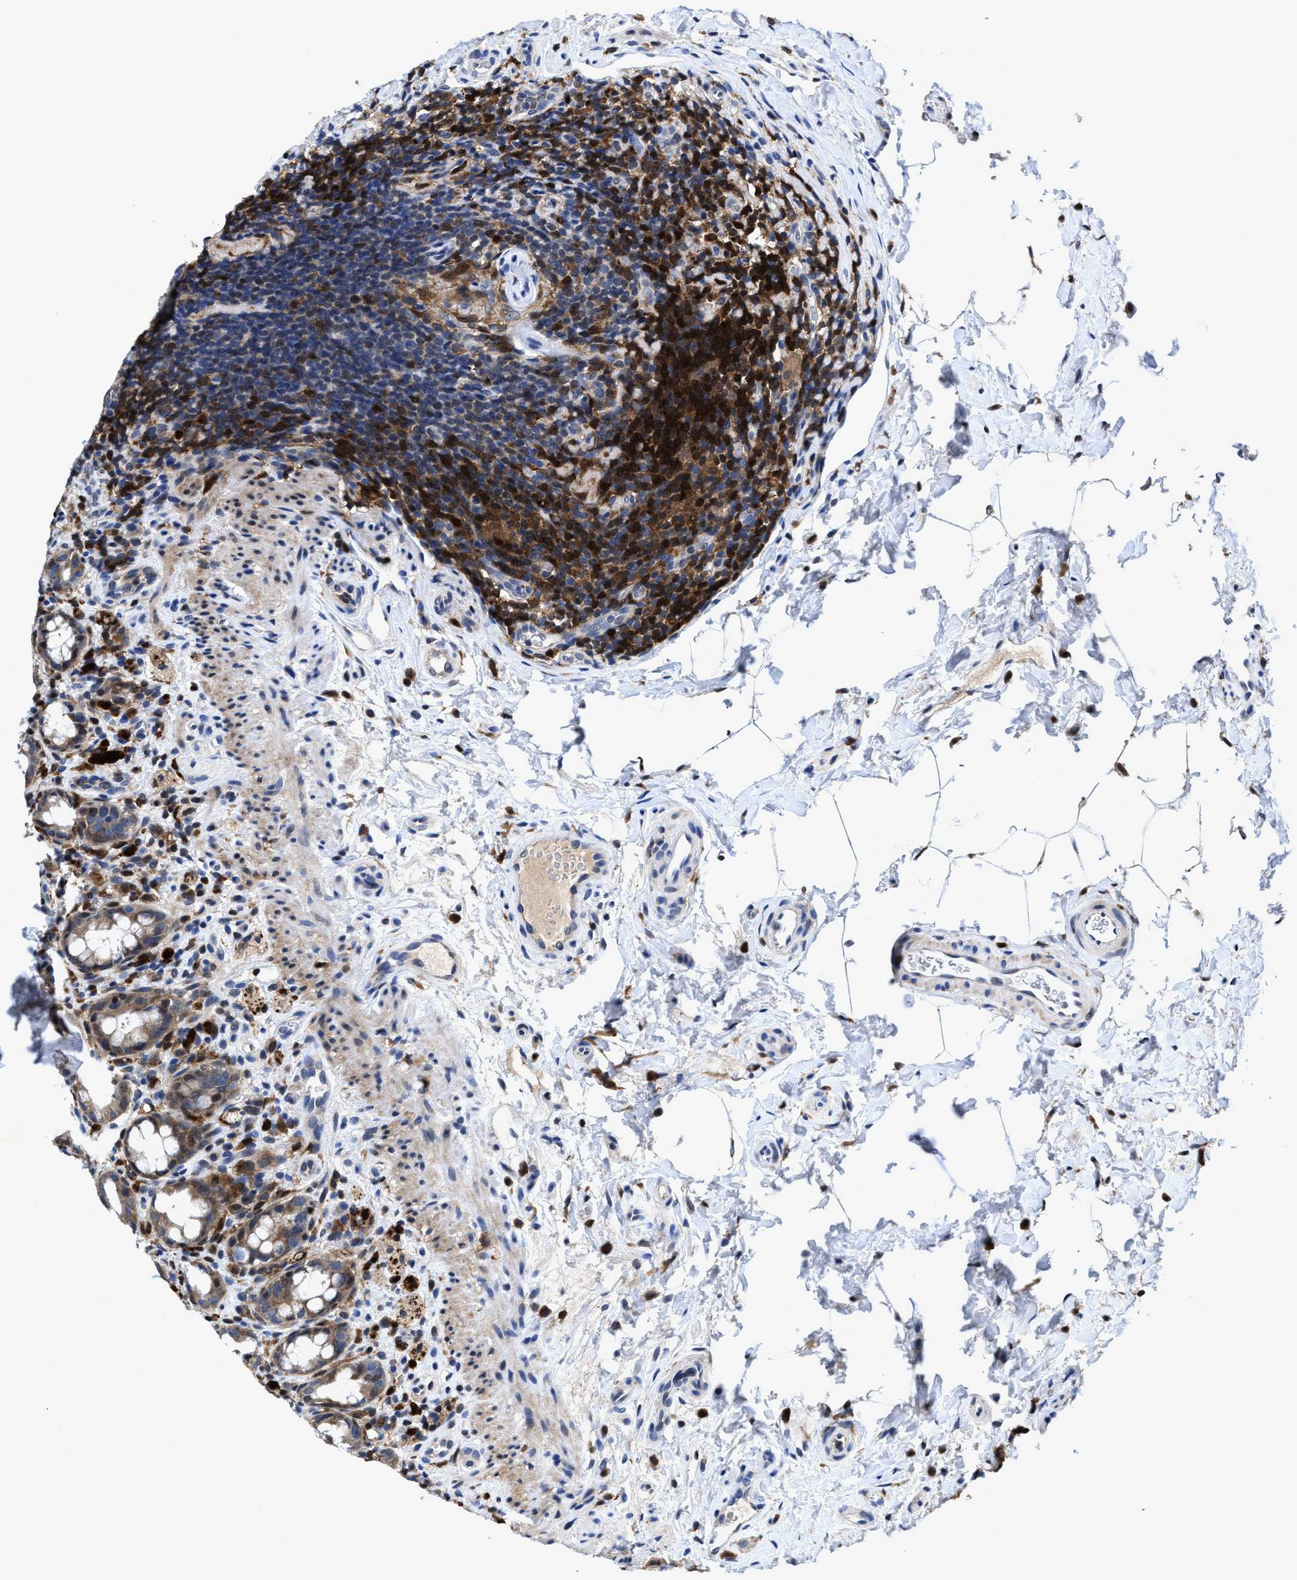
{"staining": {"intensity": "strong", "quantity": ">75%", "location": "cytoplasmic/membranous"}, "tissue": "rectum", "cell_type": "Glandular cells", "image_type": "normal", "snomed": [{"axis": "morphology", "description": "Normal tissue, NOS"}, {"axis": "topography", "description": "Rectum"}], "caption": "This photomicrograph demonstrates normal rectum stained with immunohistochemistry (IHC) to label a protein in brown. The cytoplasmic/membranous of glandular cells show strong positivity for the protein. Nuclei are counter-stained blue.", "gene": "RGS10", "patient": {"sex": "male", "age": 44}}